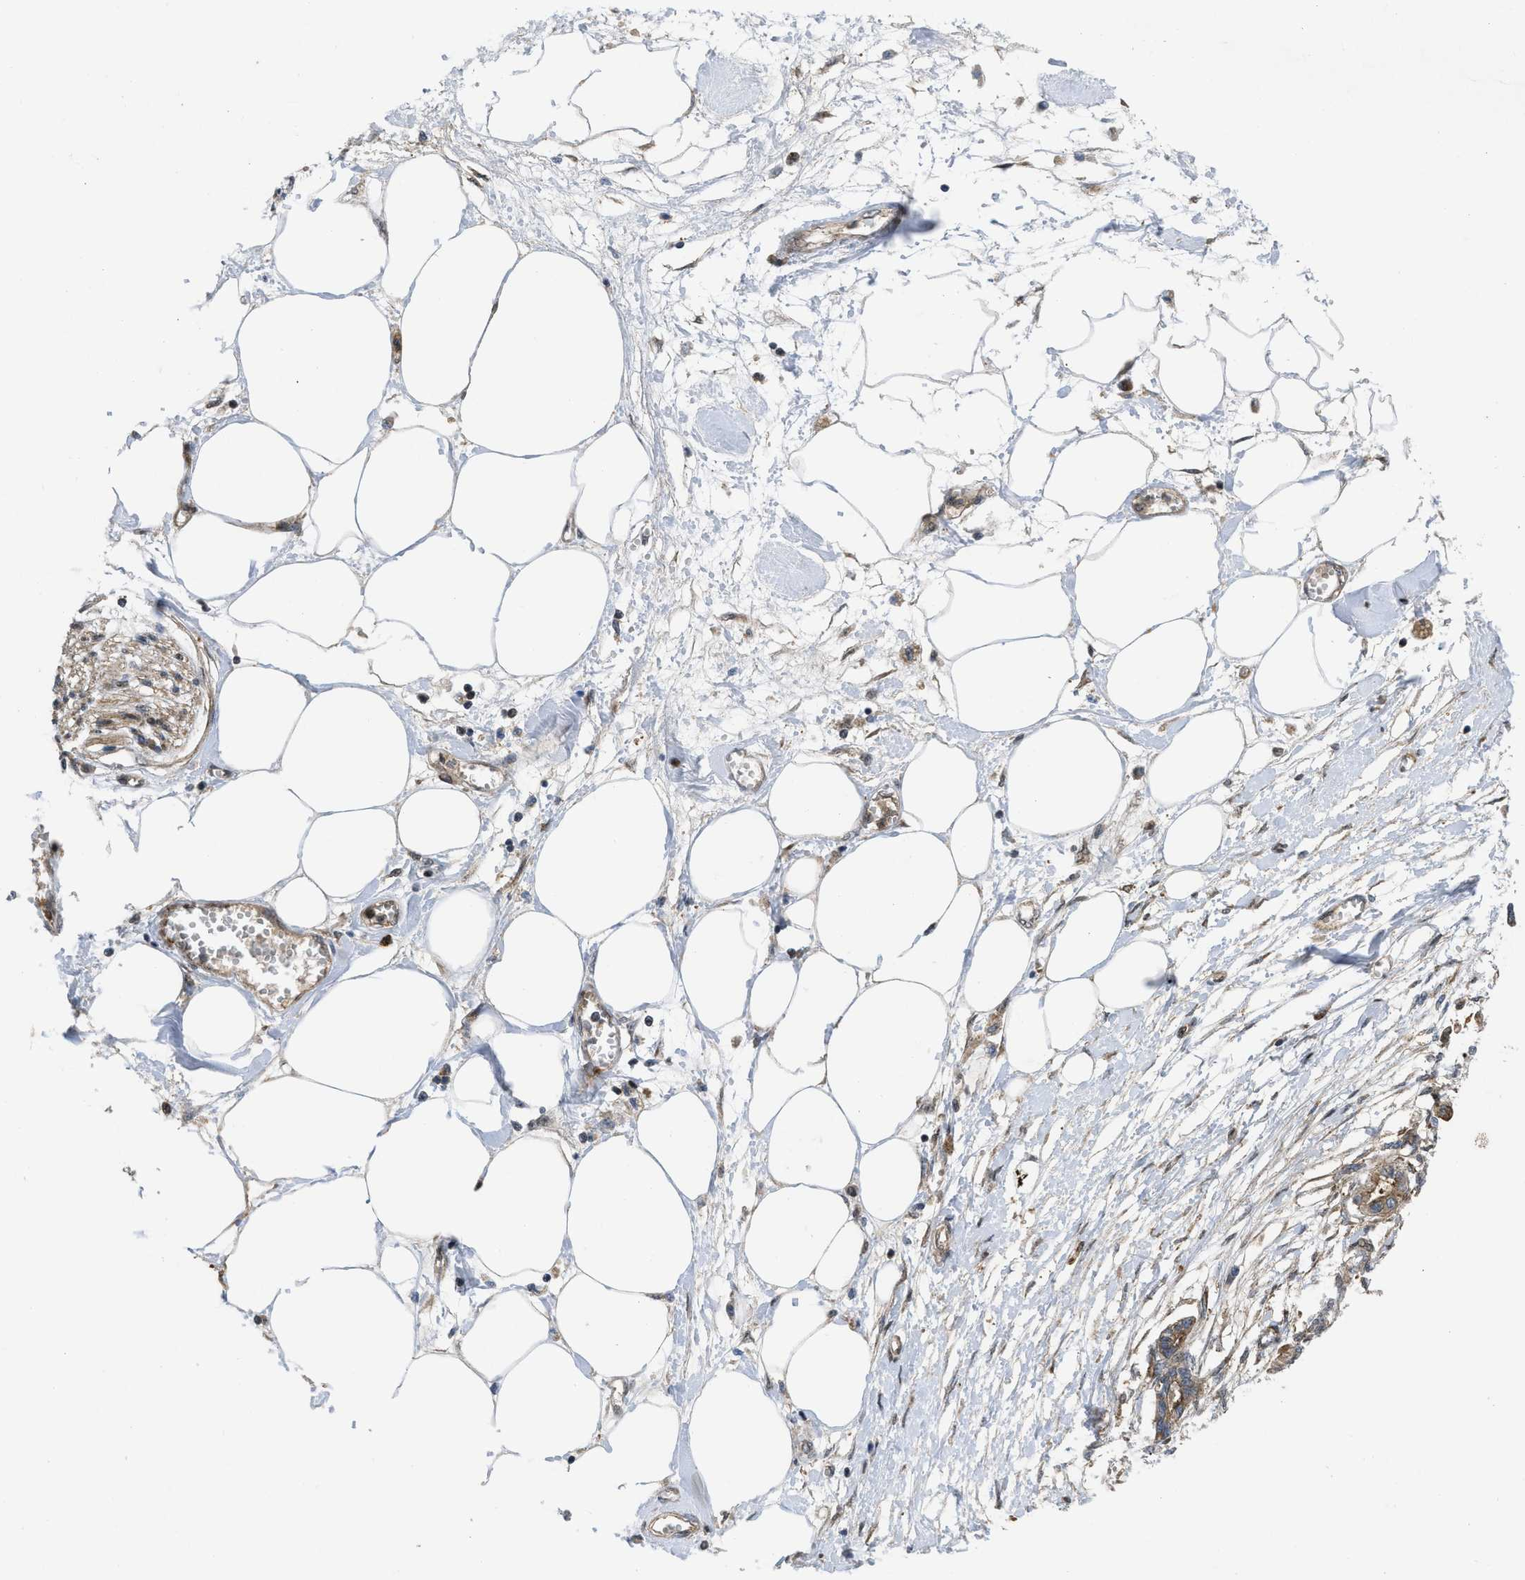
{"staining": {"intensity": "moderate", "quantity": ">75%", "location": "cytoplasmic/membranous"}, "tissue": "pancreatic cancer", "cell_type": "Tumor cells", "image_type": "cancer", "snomed": [{"axis": "morphology", "description": "Adenocarcinoma, NOS"}, {"axis": "topography", "description": "Pancreas"}], "caption": "Immunohistochemical staining of human pancreatic adenocarcinoma exhibits medium levels of moderate cytoplasmic/membranous protein staining in about >75% of tumor cells.", "gene": "PPP2CB", "patient": {"sex": "male", "age": 56}}